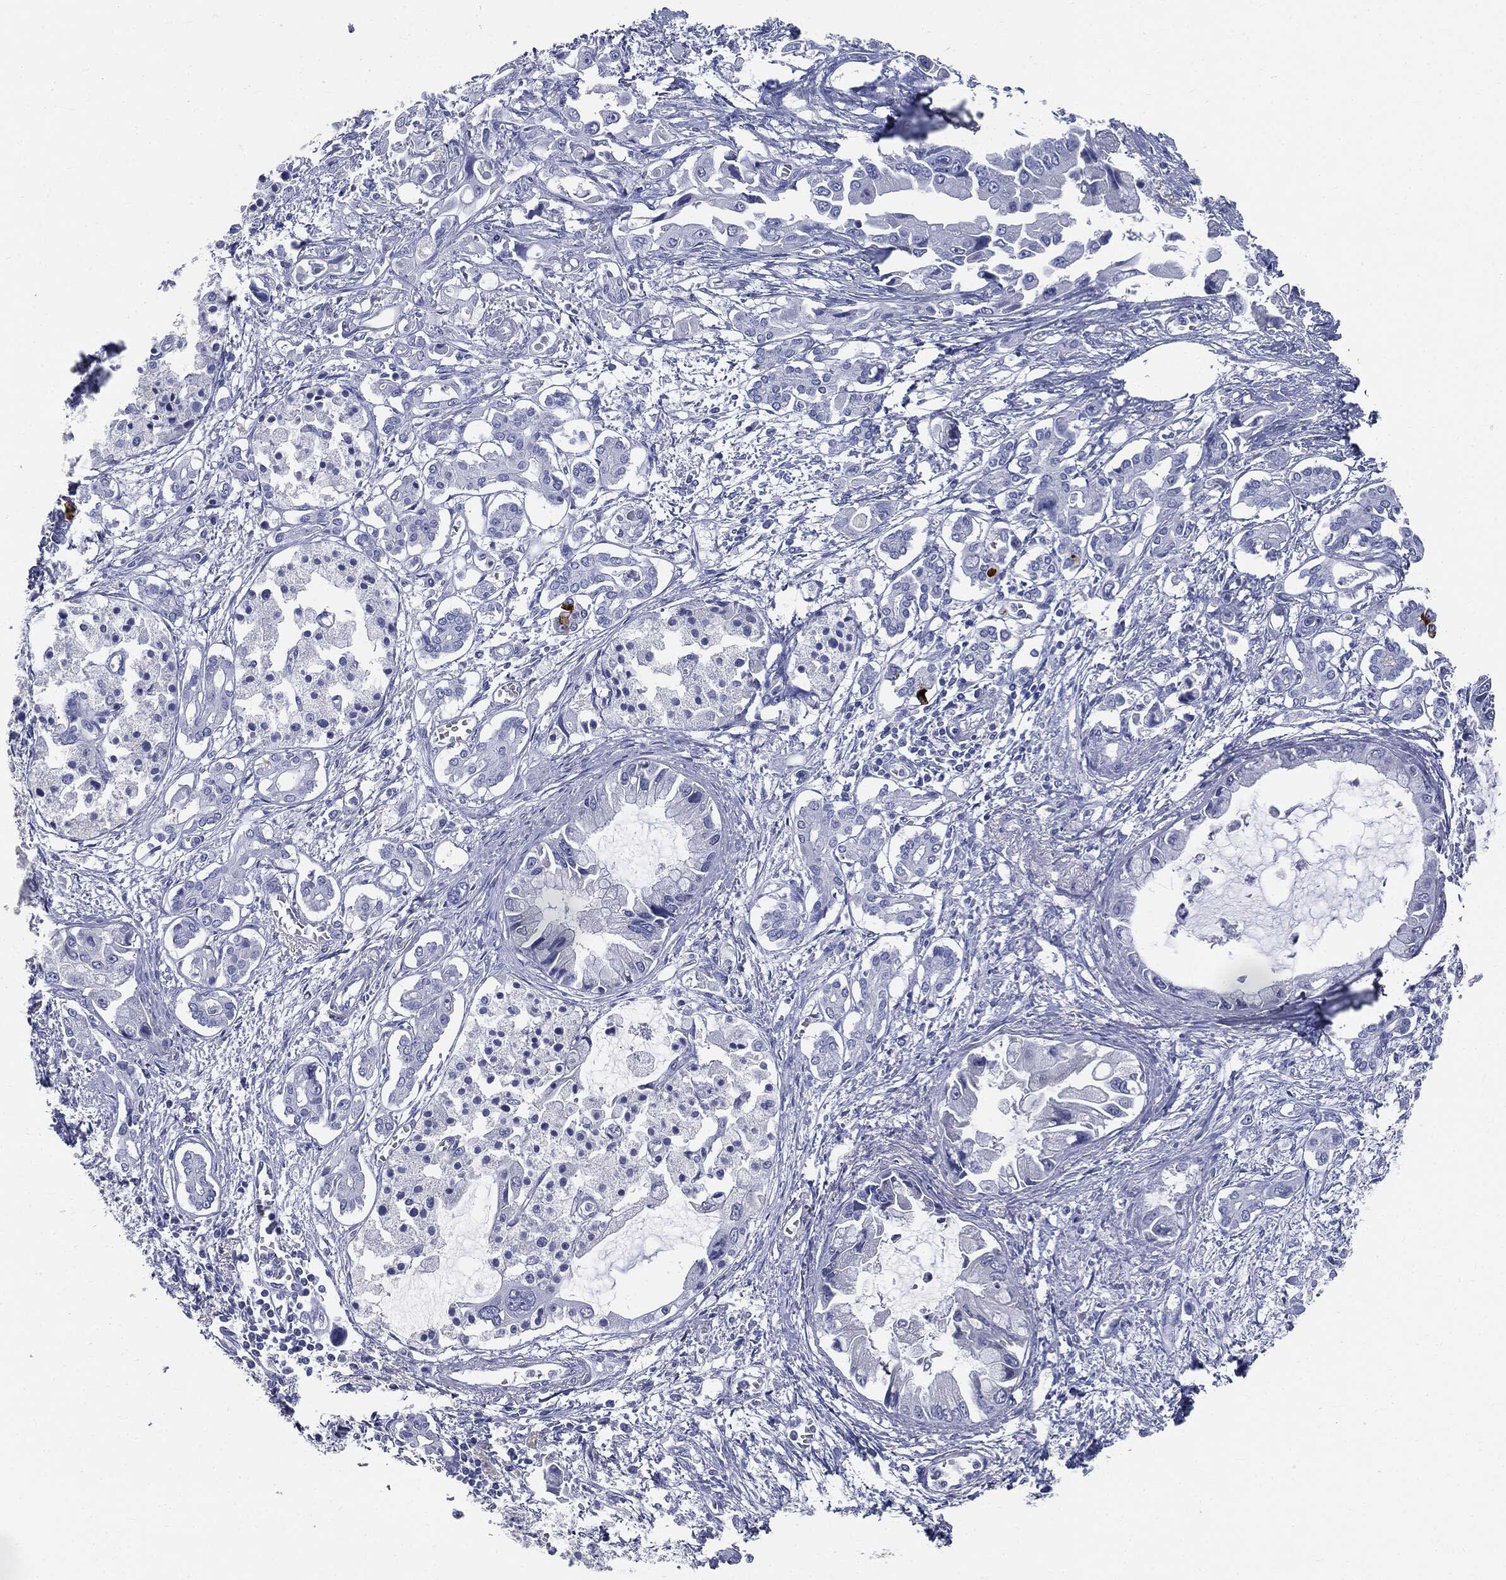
{"staining": {"intensity": "negative", "quantity": "none", "location": "none"}, "tissue": "pancreatic cancer", "cell_type": "Tumor cells", "image_type": "cancer", "snomed": [{"axis": "morphology", "description": "Adenocarcinoma, NOS"}, {"axis": "topography", "description": "Pancreas"}], "caption": "A high-resolution photomicrograph shows IHC staining of adenocarcinoma (pancreatic), which demonstrates no significant expression in tumor cells.", "gene": "CUZD1", "patient": {"sex": "male", "age": 84}}